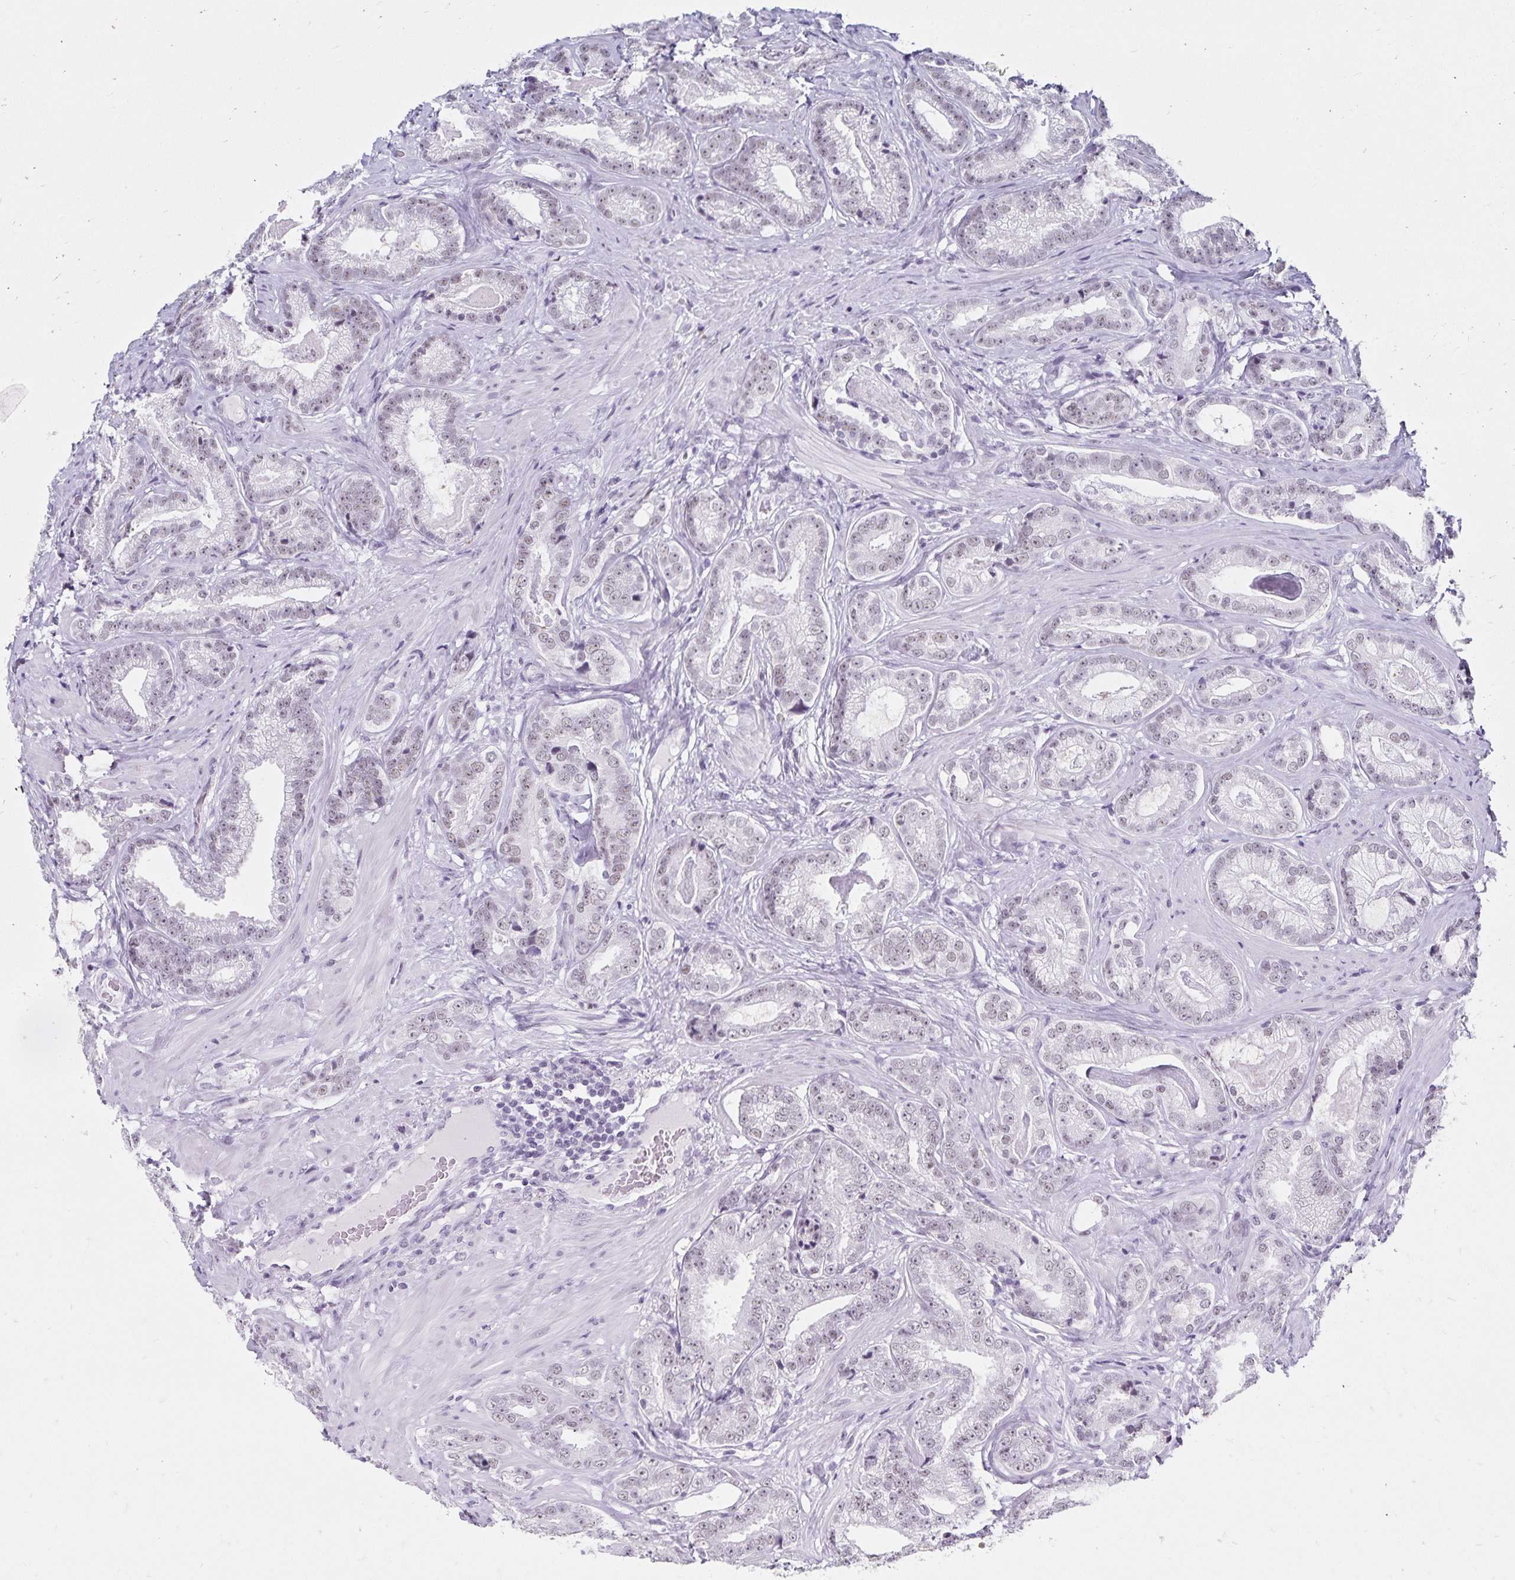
{"staining": {"intensity": "weak", "quantity": "<25%", "location": "nuclear"}, "tissue": "prostate cancer", "cell_type": "Tumor cells", "image_type": "cancer", "snomed": [{"axis": "morphology", "description": "Adenocarcinoma, Low grade"}, {"axis": "topography", "description": "Prostate"}], "caption": "Tumor cells are negative for protein expression in human prostate adenocarcinoma (low-grade). Nuclei are stained in blue.", "gene": "C20orf85", "patient": {"sex": "male", "age": 61}}